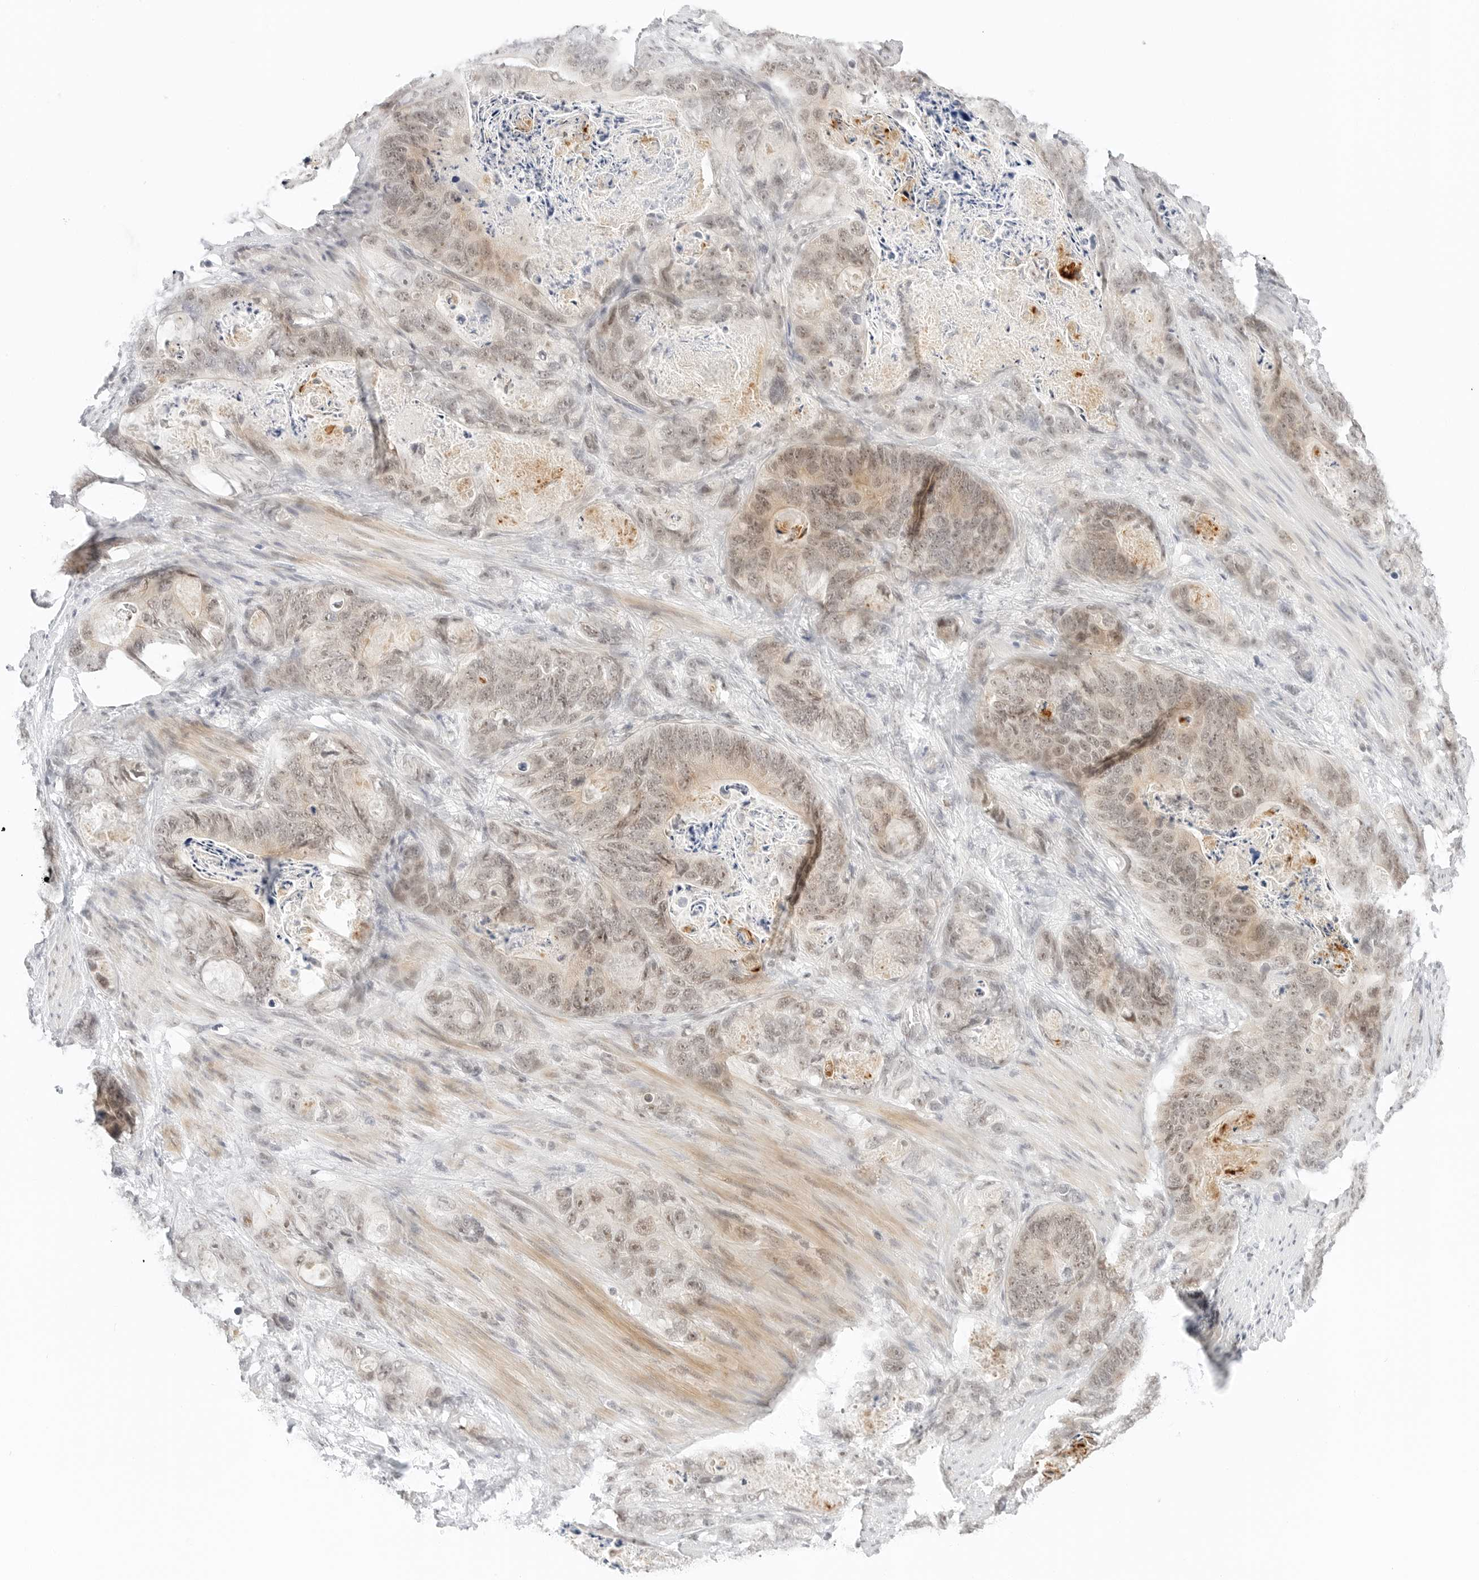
{"staining": {"intensity": "weak", "quantity": "25%-75%", "location": "cytoplasmic/membranous,nuclear"}, "tissue": "stomach cancer", "cell_type": "Tumor cells", "image_type": "cancer", "snomed": [{"axis": "morphology", "description": "Normal tissue, NOS"}, {"axis": "morphology", "description": "Adenocarcinoma, NOS"}, {"axis": "topography", "description": "Stomach"}], "caption": "There is low levels of weak cytoplasmic/membranous and nuclear positivity in tumor cells of stomach cancer, as demonstrated by immunohistochemical staining (brown color).", "gene": "NEO1", "patient": {"sex": "female", "age": 89}}